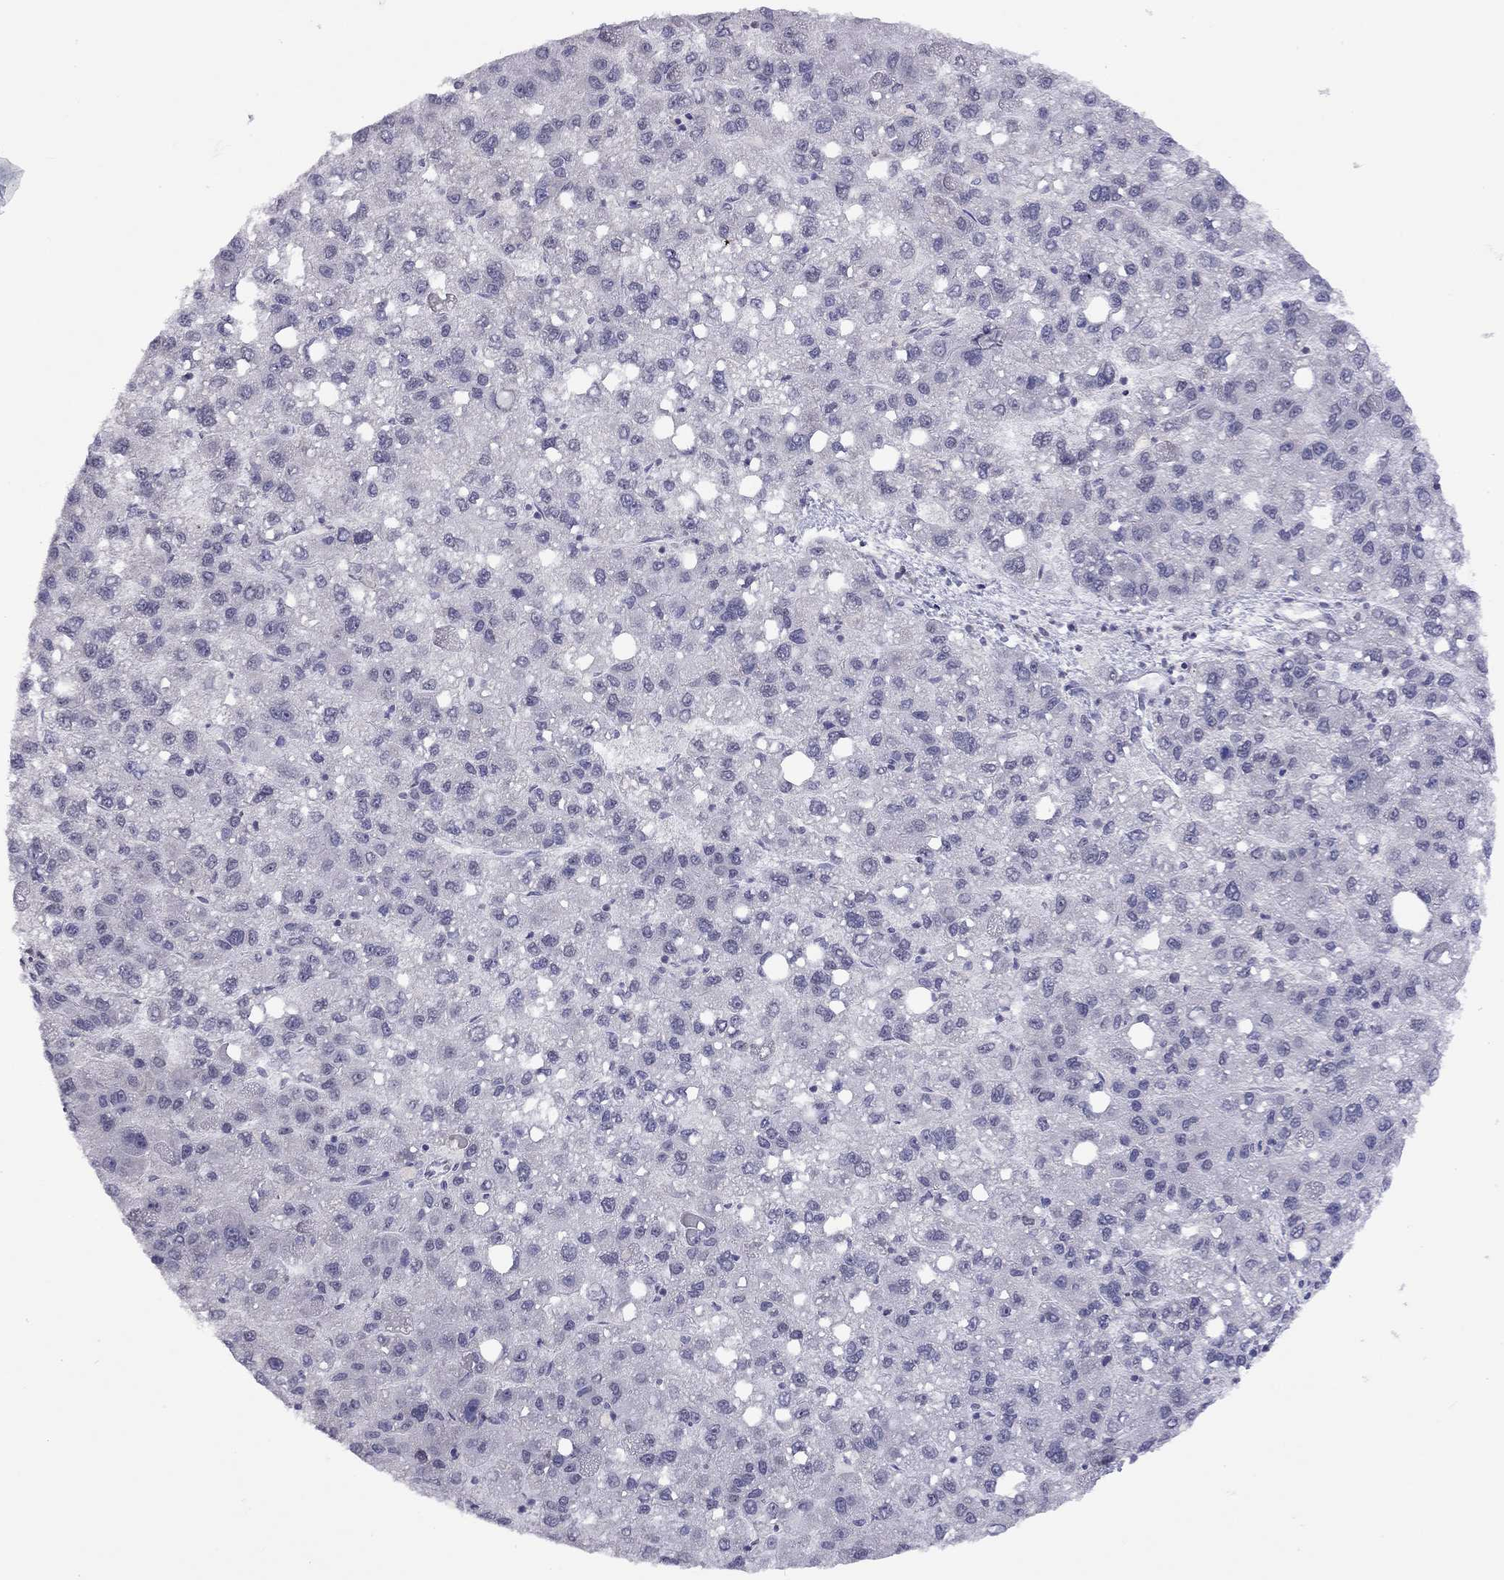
{"staining": {"intensity": "negative", "quantity": "none", "location": "none"}, "tissue": "liver cancer", "cell_type": "Tumor cells", "image_type": "cancer", "snomed": [{"axis": "morphology", "description": "Carcinoma, Hepatocellular, NOS"}, {"axis": "topography", "description": "Liver"}], "caption": "Histopathology image shows no protein positivity in tumor cells of hepatocellular carcinoma (liver) tissue.", "gene": "HES5", "patient": {"sex": "female", "age": 82}}